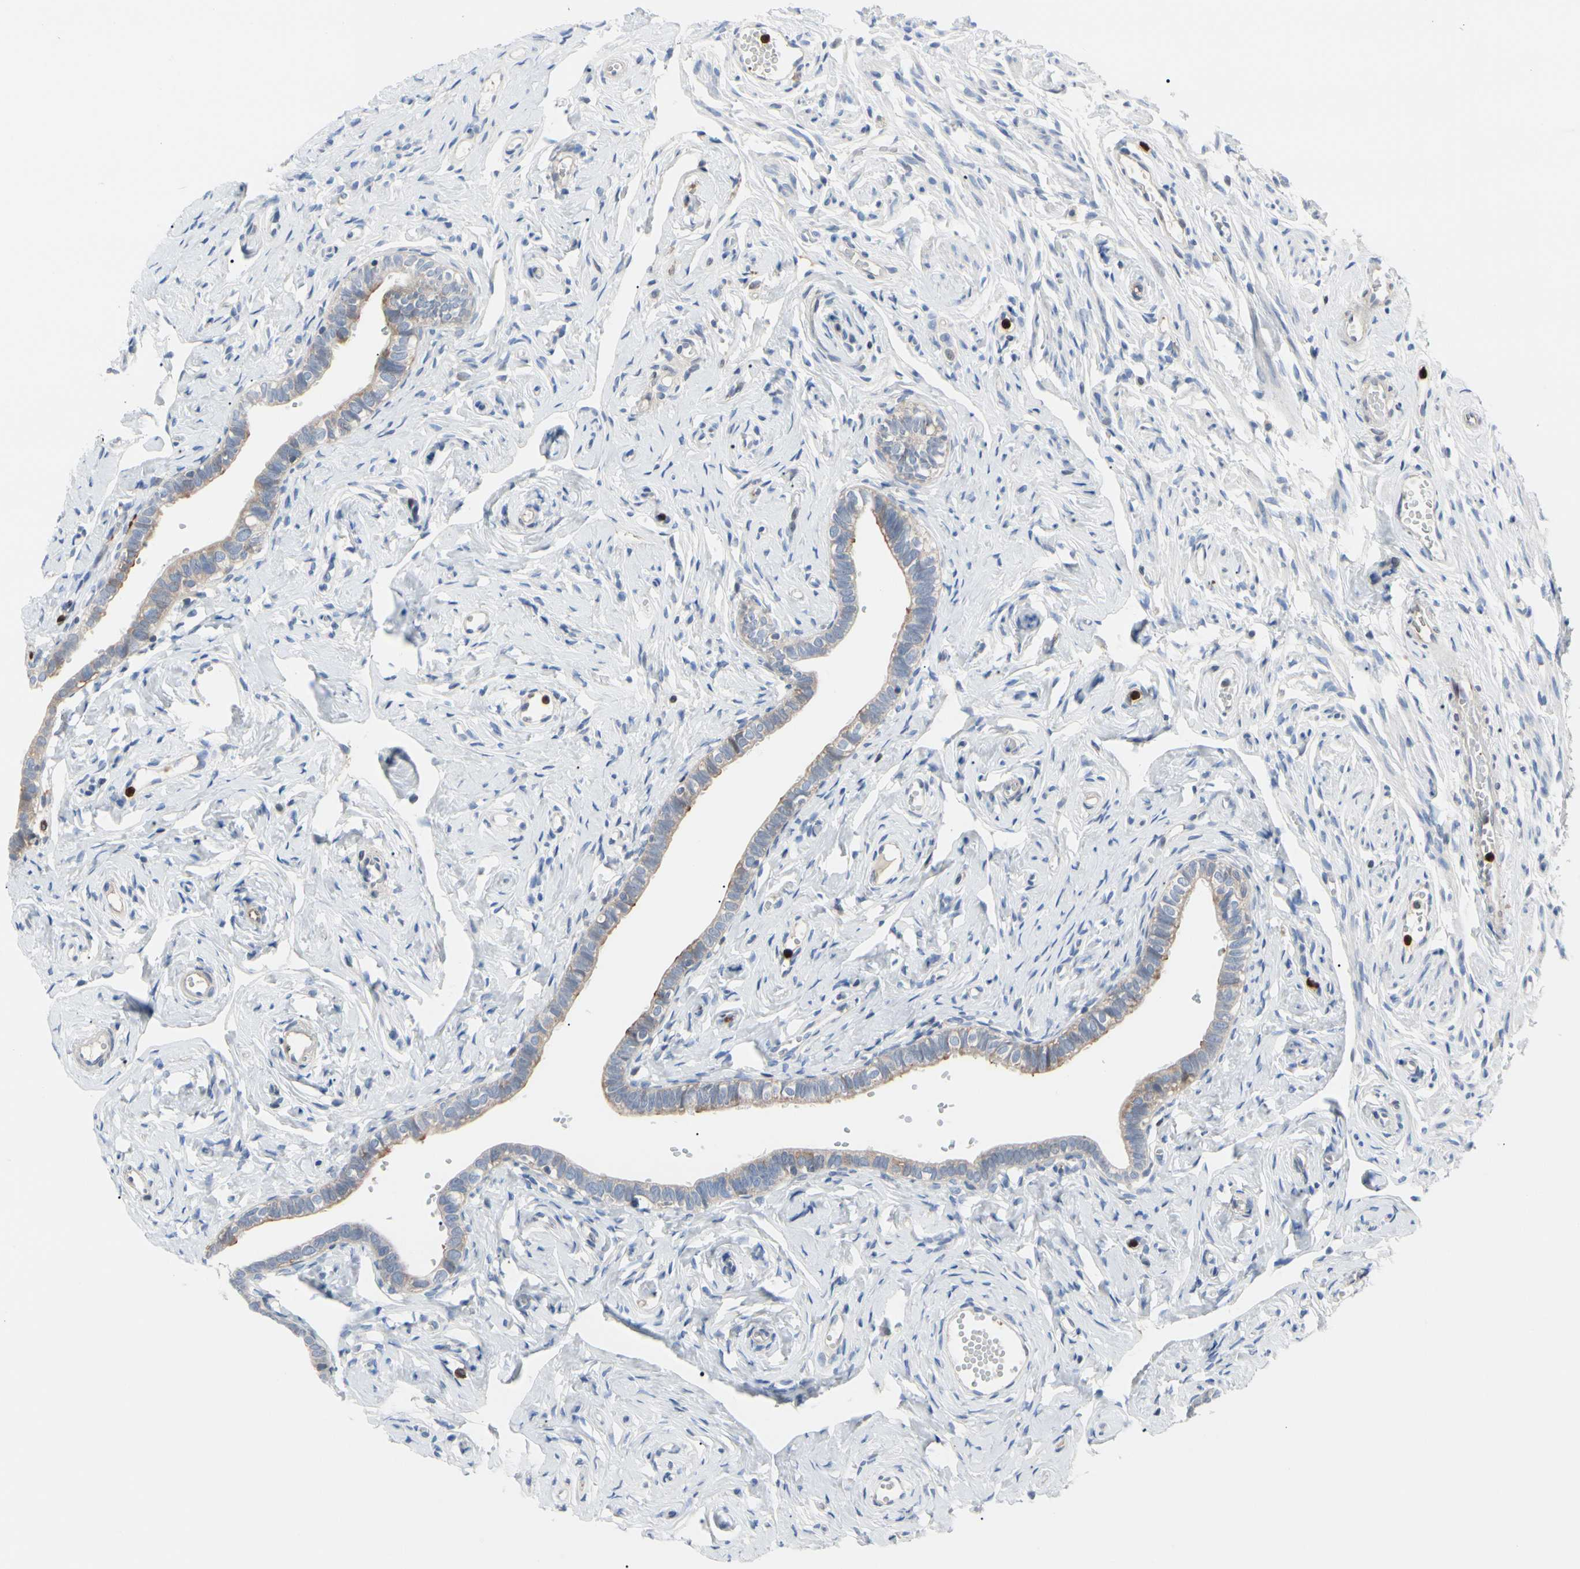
{"staining": {"intensity": "weak", "quantity": "25%-75%", "location": "cytoplasmic/membranous"}, "tissue": "fallopian tube", "cell_type": "Glandular cells", "image_type": "normal", "snomed": [{"axis": "morphology", "description": "Normal tissue, NOS"}, {"axis": "topography", "description": "Fallopian tube"}], "caption": "Immunohistochemical staining of unremarkable fallopian tube demonstrates low levels of weak cytoplasmic/membranous positivity in approximately 25%-75% of glandular cells. (DAB IHC, brown staining for protein, blue staining for nuclei).", "gene": "MCL1", "patient": {"sex": "female", "age": 71}}